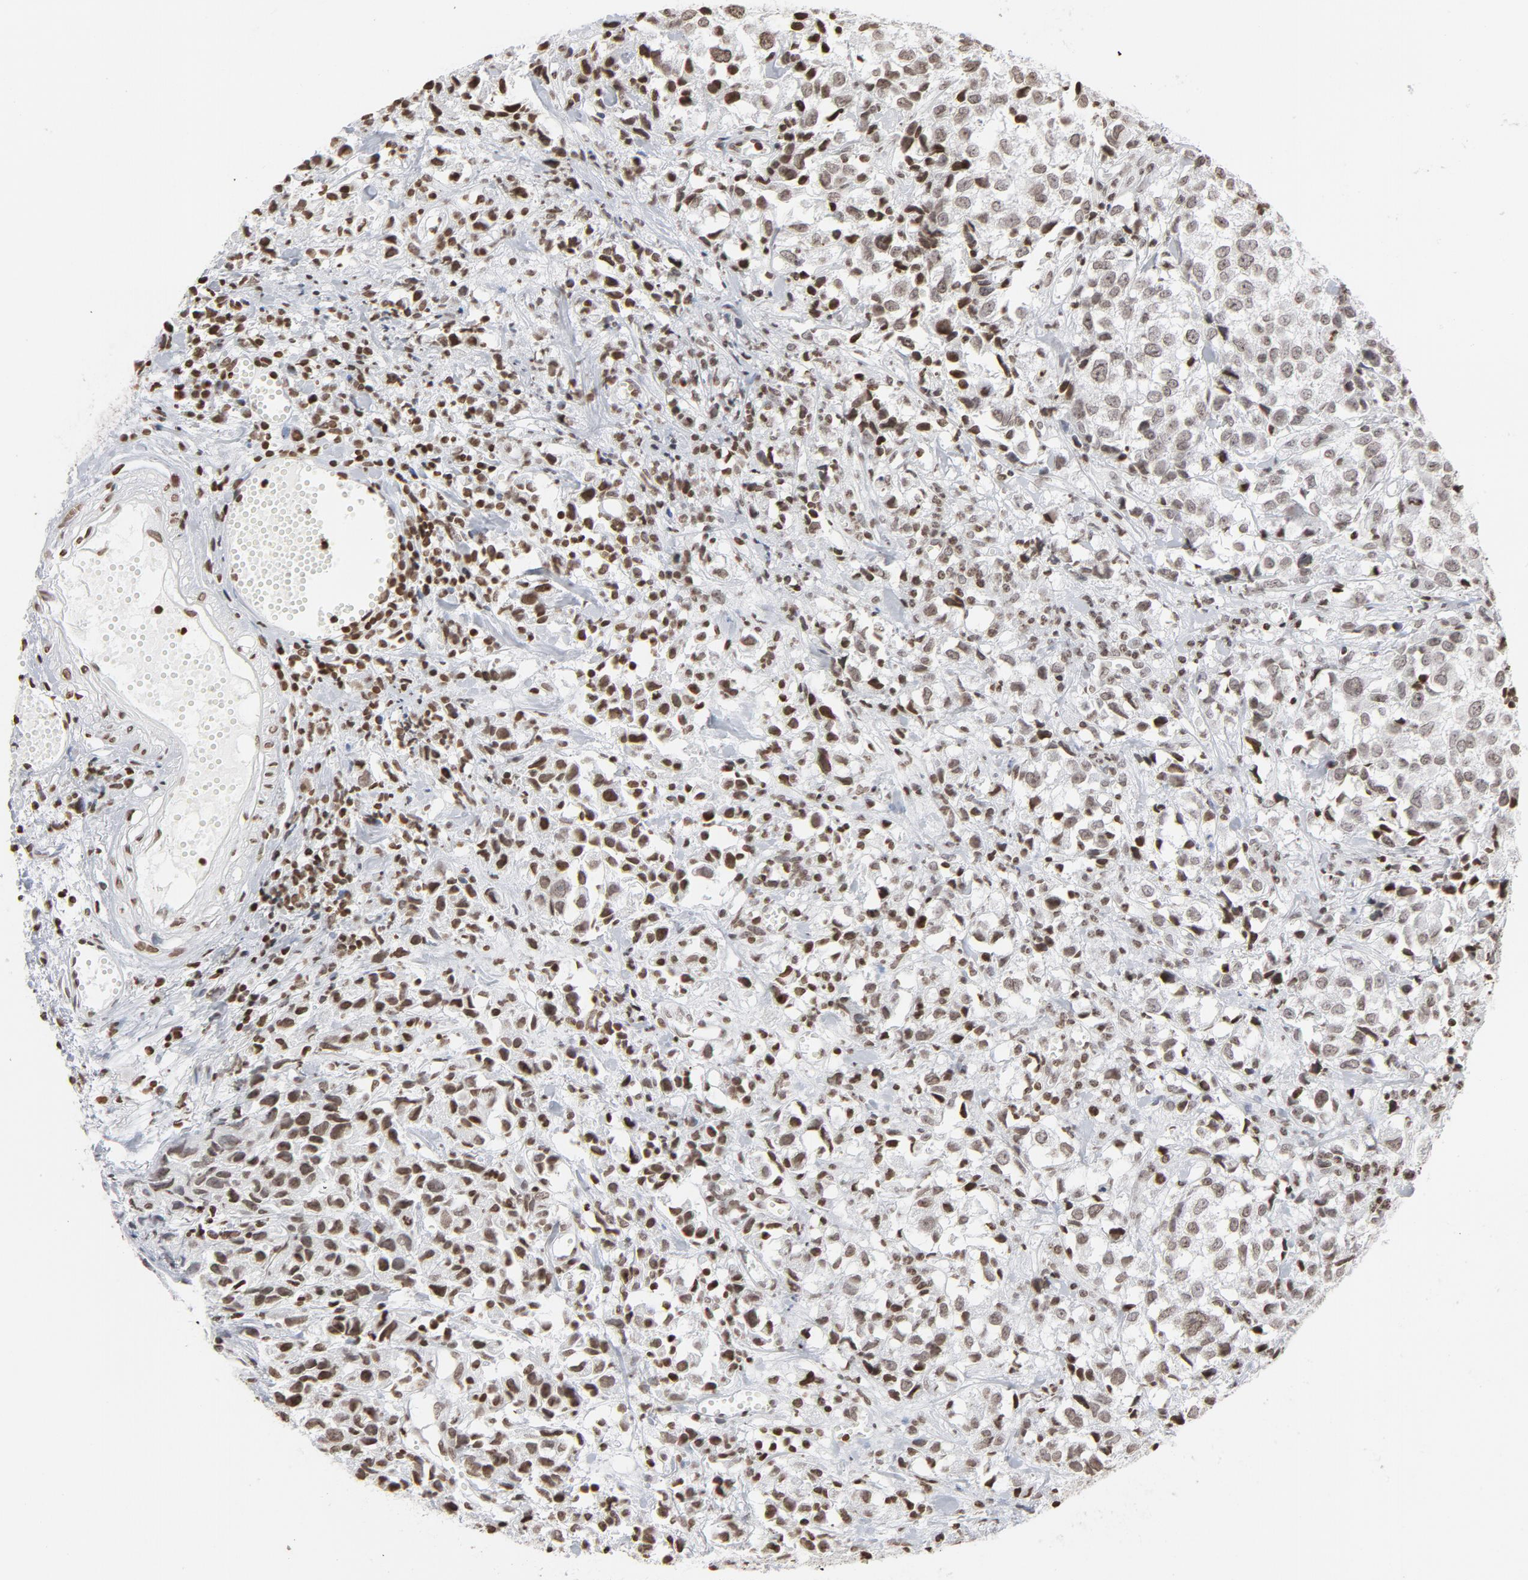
{"staining": {"intensity": "moderate", "quantity": ">75%", "location": "nuclear"}, "tissue": "urothelial cancer", "cell_type": "Tumor cells", "image_type": "cancer", "snomed": [{"axis": "morphology", "description": "Urothelial carcinoma, High grade"}, {"axis": "topography", "description": "Urinary bladder"}], "caption": "Protein expression analysis of human high-grade urothelial carcinoma reveals moderate nuclear staining in about >75% of tumor cells.", "gene": "H2AC12", "patient": {"sex": "female", "age": 75}}